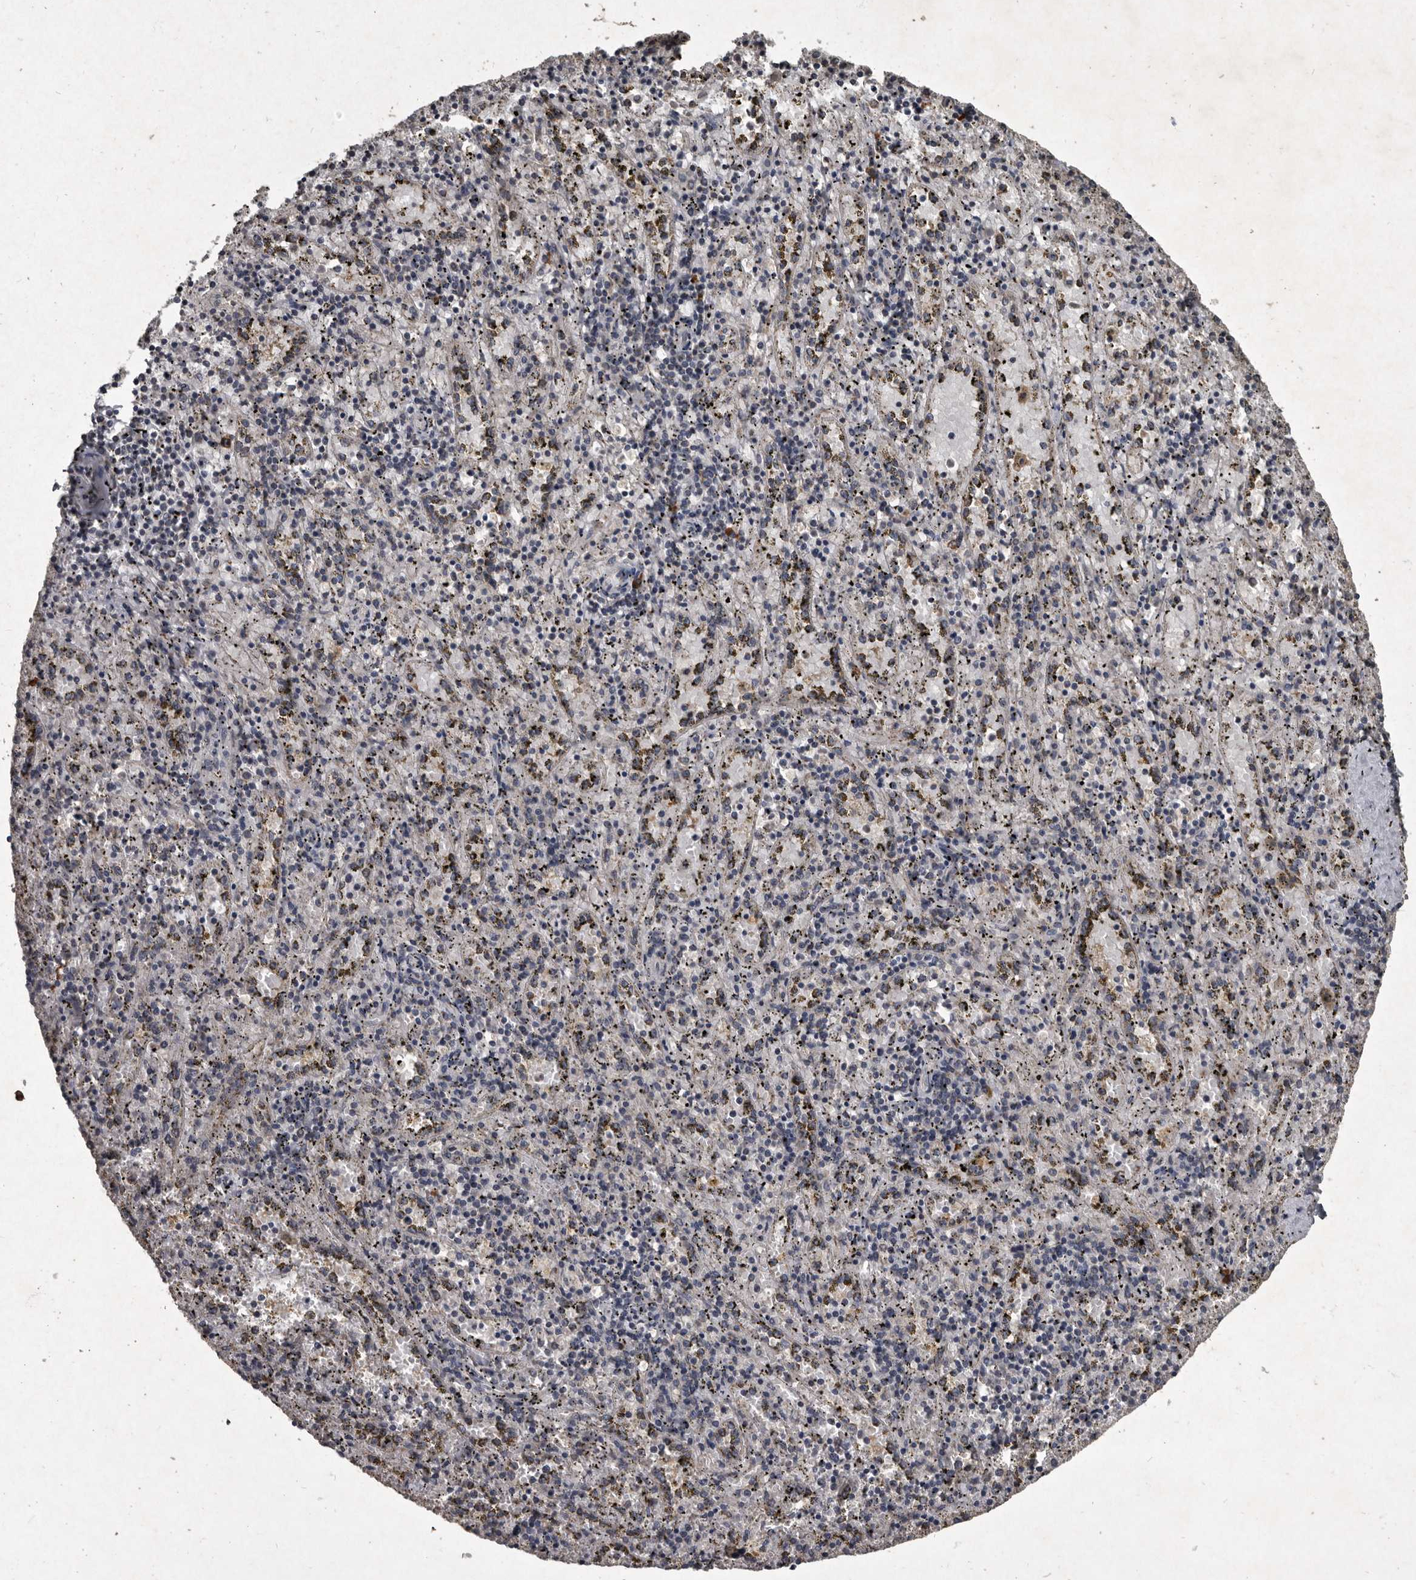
{"staining": {"intensity": "moderate", "quantity": "<25%", "location": "cytoplasmic/membranous"}, "tissue": "spleen", "cell_type": "Cells in red pulp", "image_type": "normal", "snomed": [{"axis": "morphology", "description": "Normal tissue, NOS"}, {"axis": "topography", "description": "Spleen"}], "caption": "Immunohistochemistry (IHC) image of normal spleen stained for a protein (brown), which exhibits low levels of moderate cytoplasmic/membranous staining in about <25% of cells in red pulp.", "gene": "MRPS15", "patient": {"sex": "male", "age": 11}}